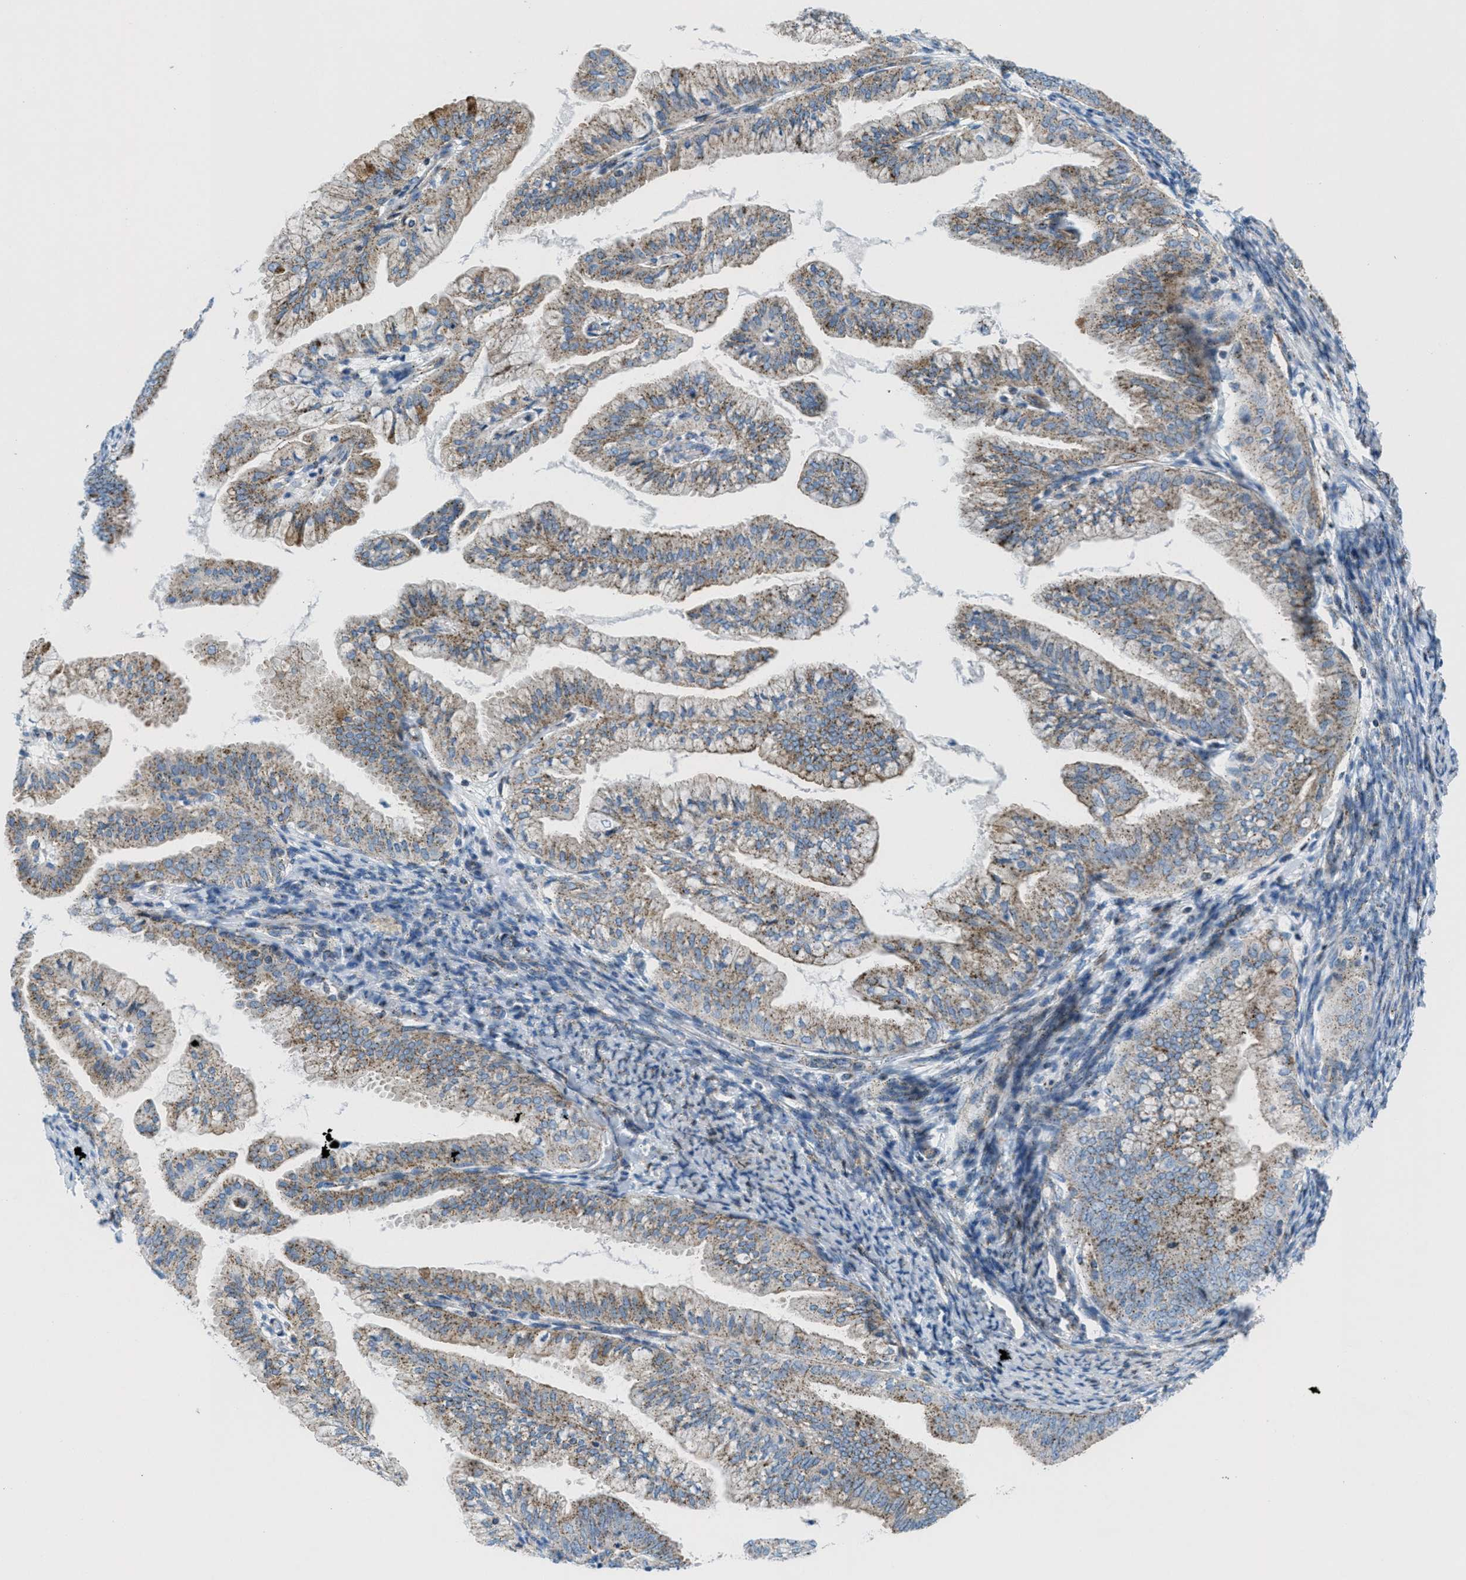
{"staining": {"intensity": "weak", "quantity": ">75%", "location": "cytoplasmic/membranous"}, "tissue": "endometrial cancer", "cell_type": "Tumor cells", "image_type": "cancer", "snomed": [{"axis": "morphology", "description": "Adenocarcinoma, NOS"}, {"axis": "topography", "description": "Endometrium"}], "caption": "DAB (3,3'-diaminobenzidine) immunohistochemical staining of endometrial adenocarcinoma exhibits weak cytoplasmic/membranous protein expression in about >75% of tumor cells.", "gene": "MFSD13A", "patient": {"sex": "female", "age": 63}}